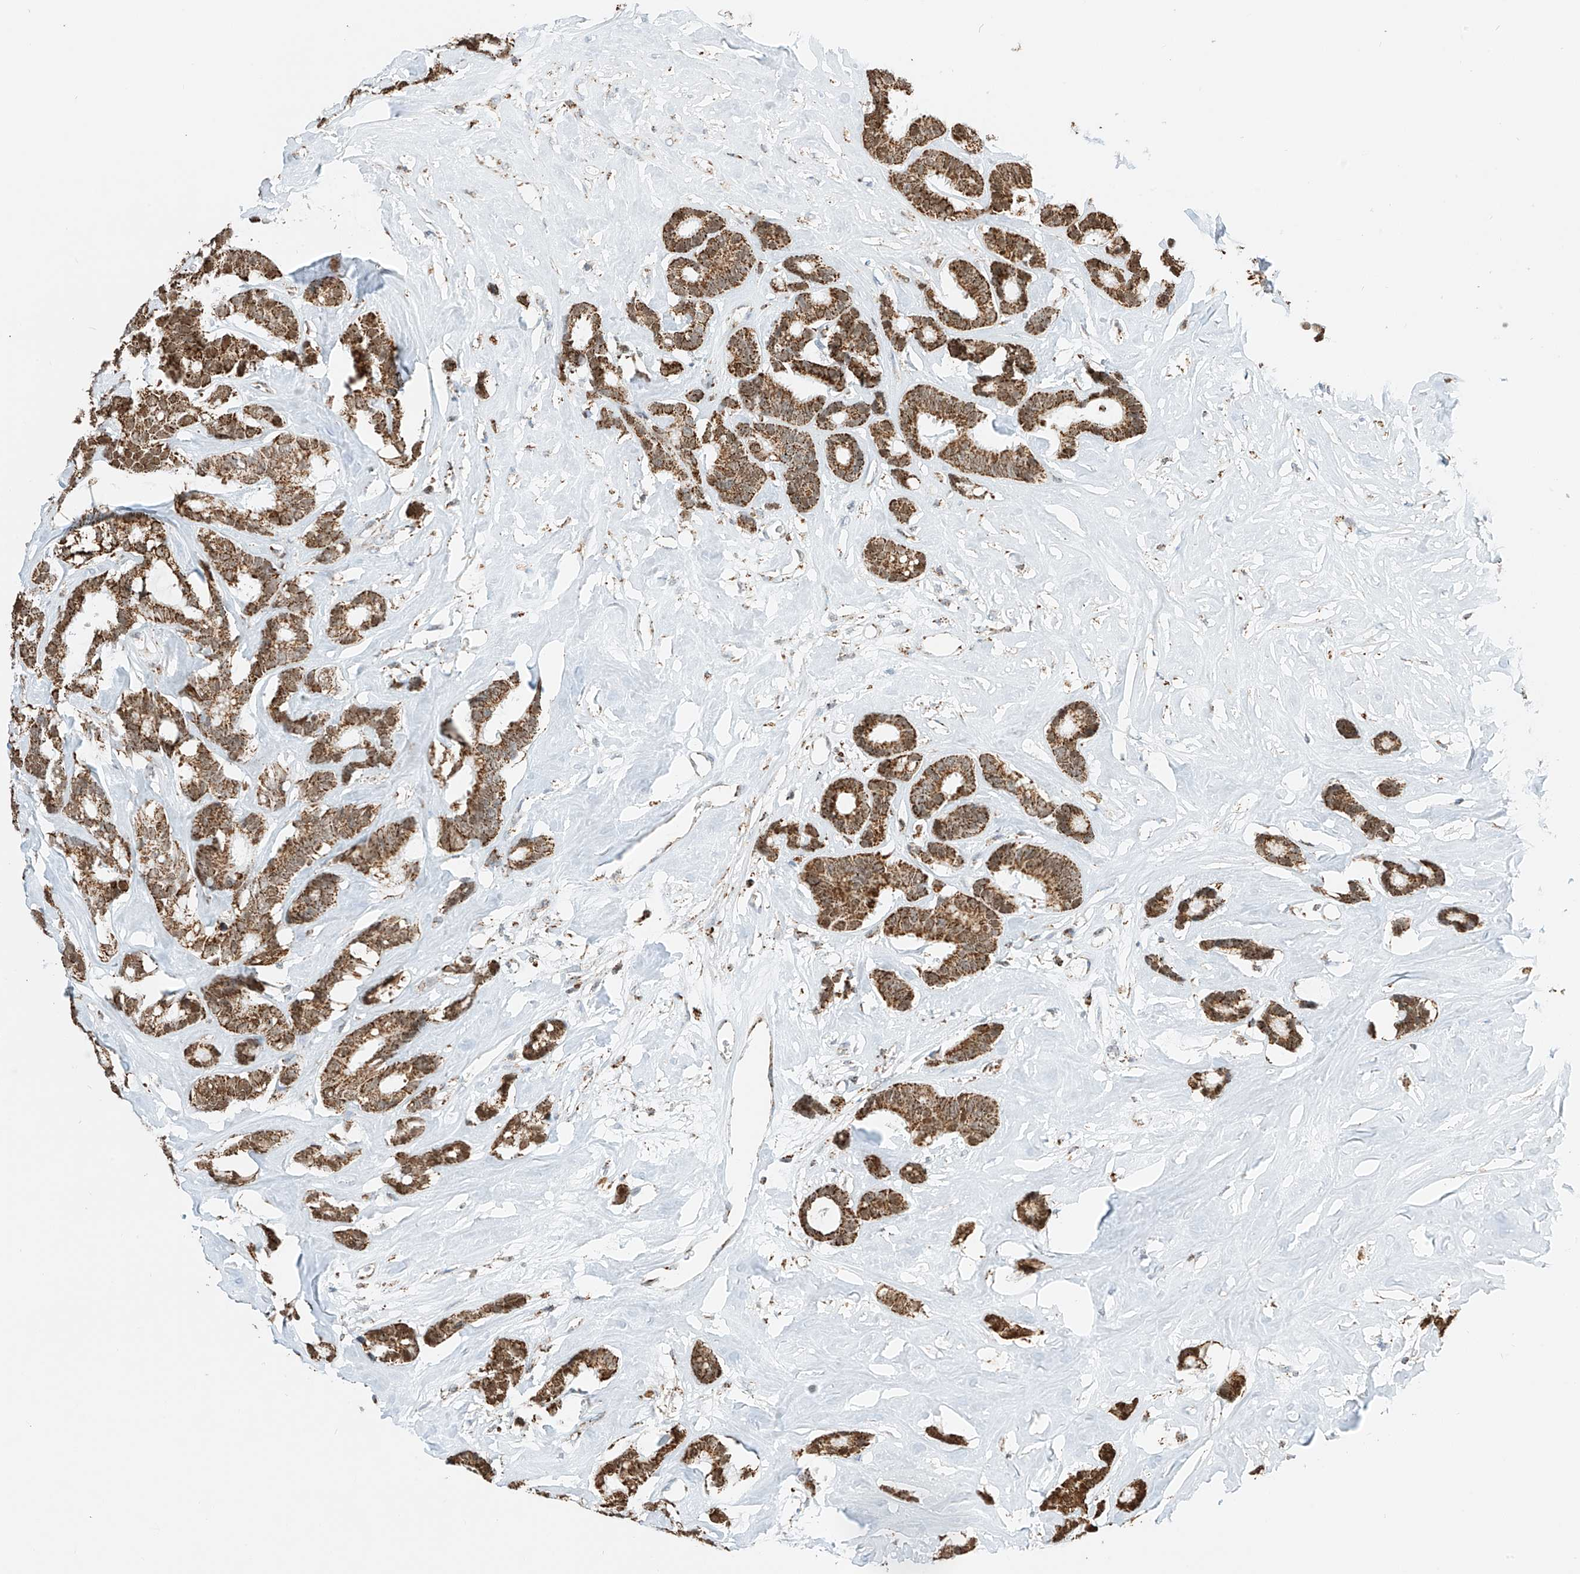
{"staining": {"intensity": "moderate", "quantity": ">75%", "location": "cytoplasmic/membranous"}, "tissue": "breast cancer", "cell_type": "Tumor cells", "image_type": "cancer", "snomed": [{"axis": "morphology", "description": "Duct carcinoma"}, {"axis": "topography", "description": "Breast"}], "caption": "This micrograph reveals immunohistochemistry (IHC) staining of breast cancer (intraductal carcinoma), with medium moderate cytoplasmic/membranous staining in approximately >75% of tumor cells.", "gene": "PPA2", "patient": {"sex": "female", "age": 87}}